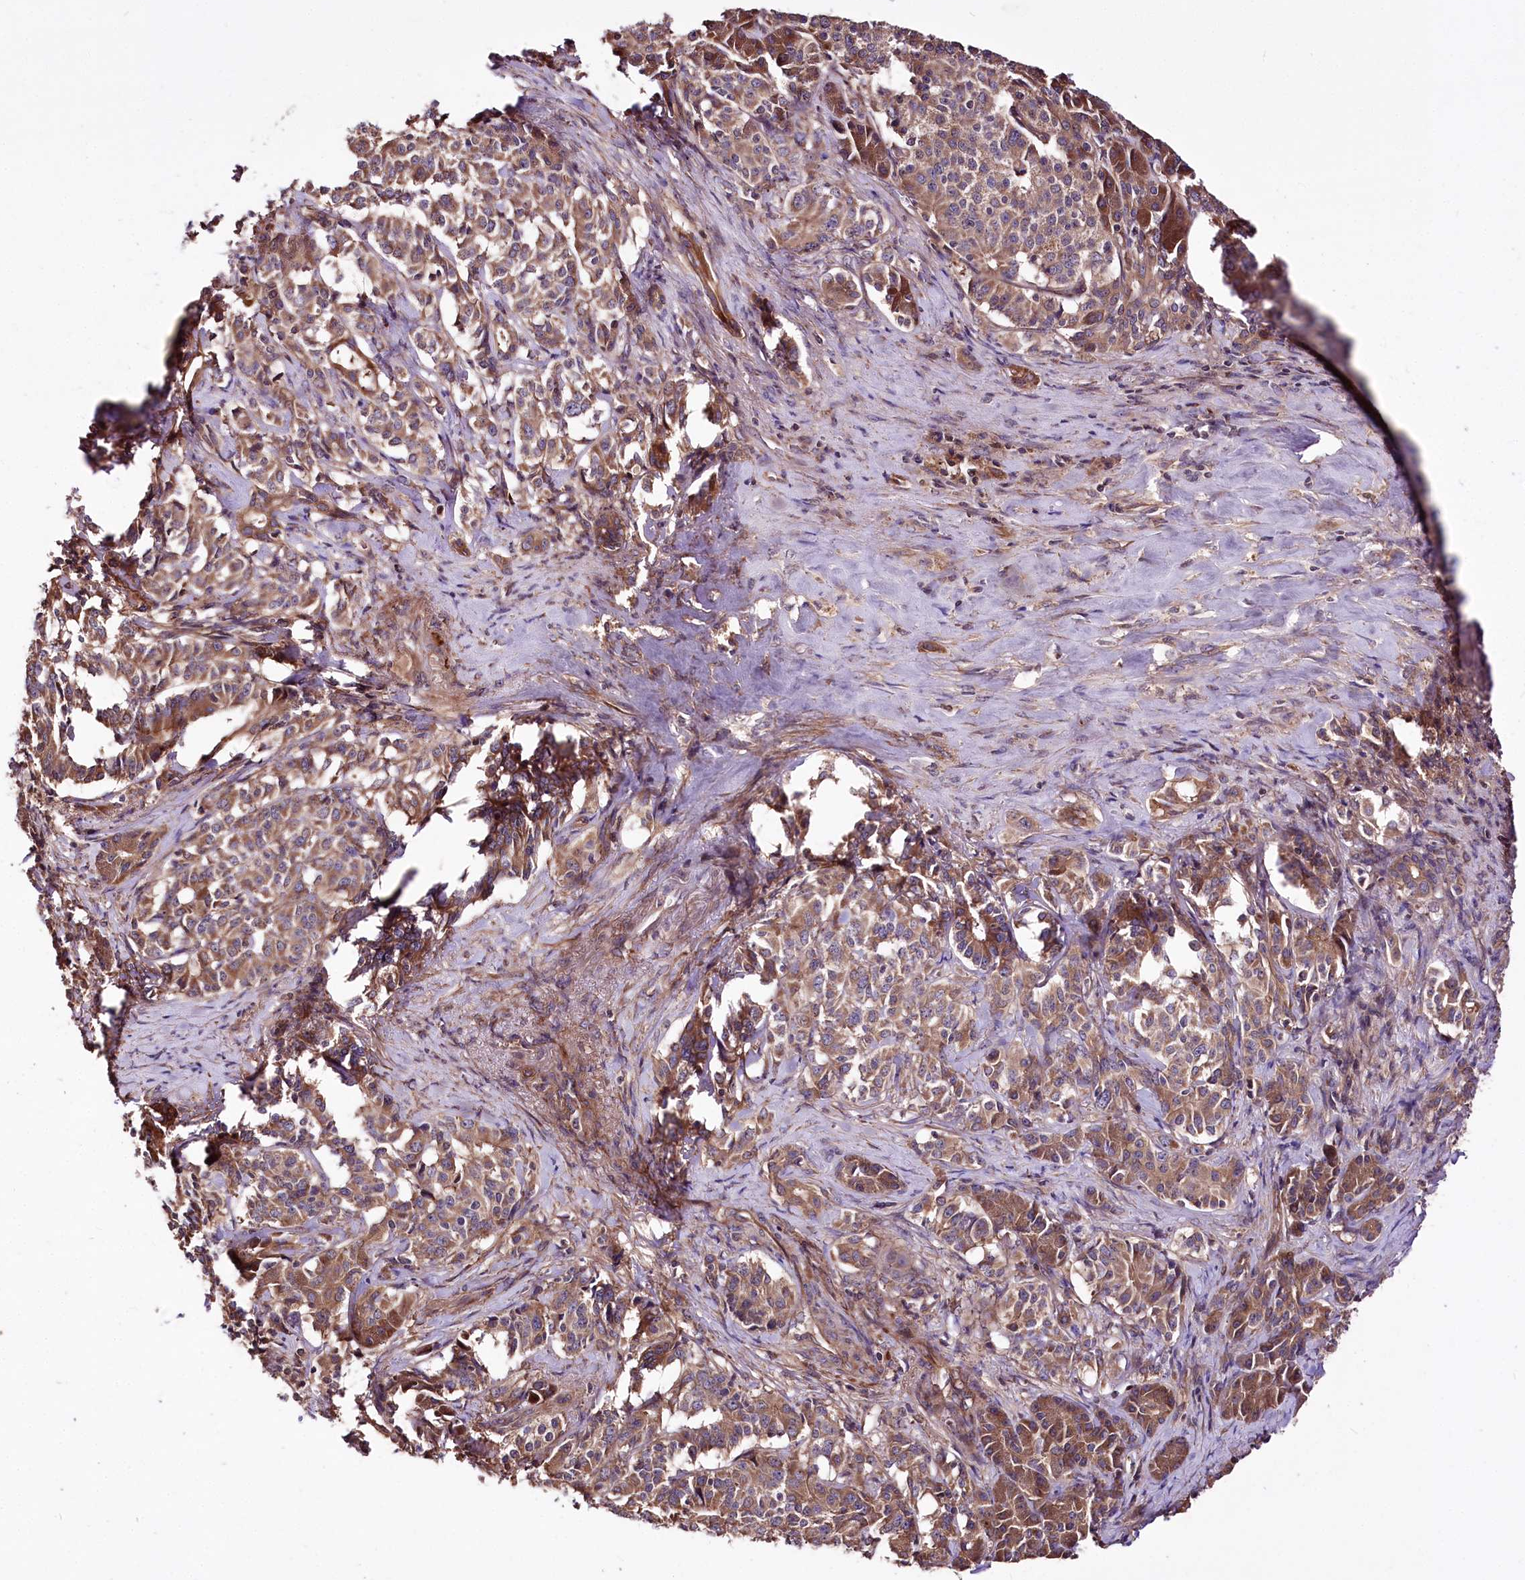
{"staining": {"intensity": "moderate", "quantity": ">75%", "location": "cytoplasmic/membranous"}, "tissue": "pancreatic cancer", "cell_type": "Tumor cells", "image_type": "cancer", "snomed": [{"axis": "morphology", "description": "Adenocarcinoma, NOS"}, {"axis": "topography", "description": "Pancreas"}], "caption": "IHC staining of adenocarcinoma (pancreatic), which exhibits medium levels of moderate cytoplasmic/membranous expression in approximately >75% of tumor cells indicating moderate cytoplasmic/membranous protein expression. The staining was performed using DAB (brown) for protein detection and nuclei were counterstained in hematoxylin (blue).", "gene": "WWC1", "patient": {"sex": "female", "age": 74}}